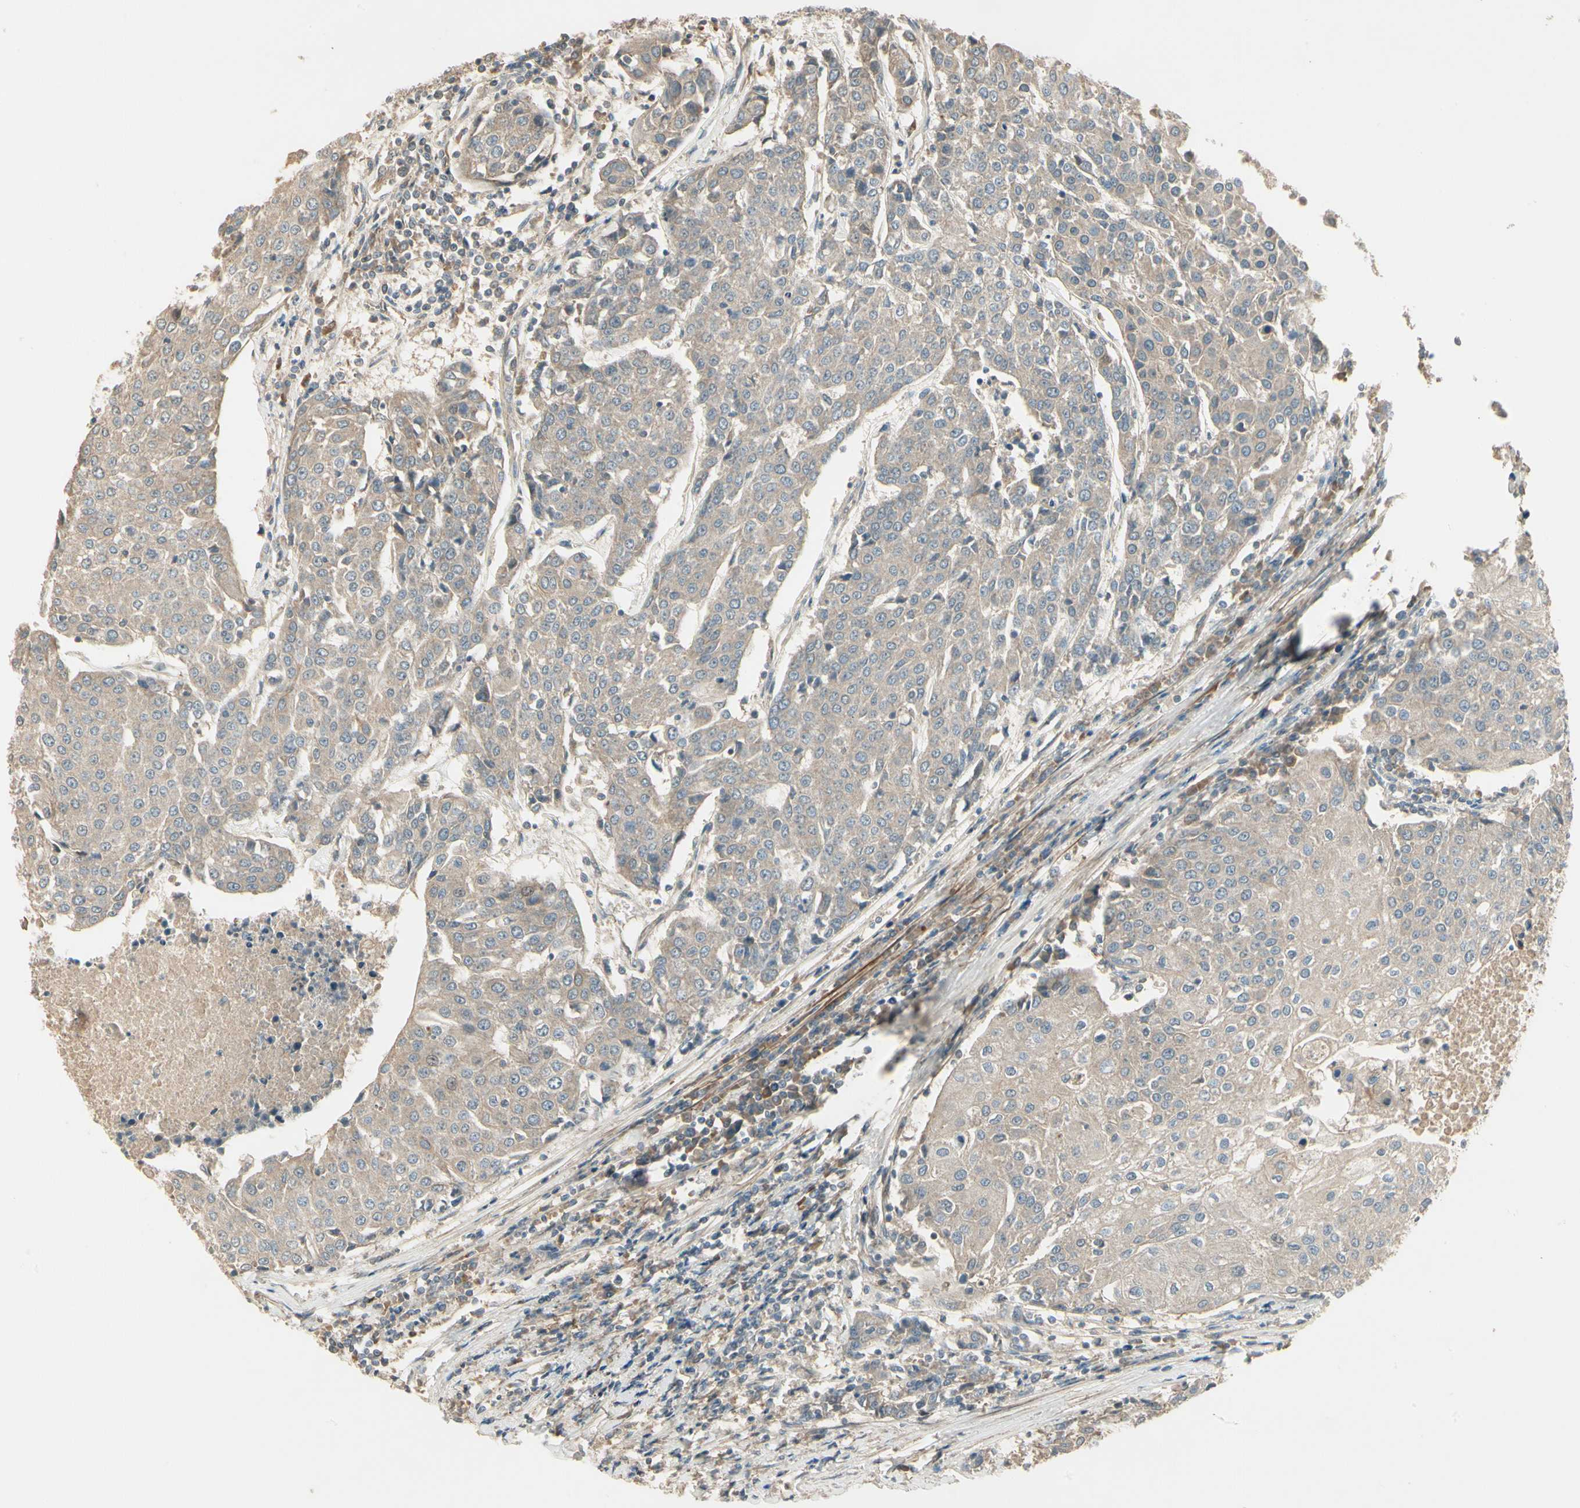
{"staining": {"intensity": "weak", "quantity": ">75%", "location": "cytoplasmic/membranous"}, "tissue": "urothelial cancer", "cell_type": "Tumor cells", "image_type": "cancer", "snomed": [{"axis": "morphology", "description": "Urothelial carcinoma, High grade"}, {"axis": "topography", "description": "Urinary bladder"}], "caption": "Tumor cells demonstrate weak cytoplasmic/membranous positivity in about >75% of cells in high-grade urothelial carcinoma.", "gene": "ACVR1", "patient": {"sex": "female", "age": 85}}